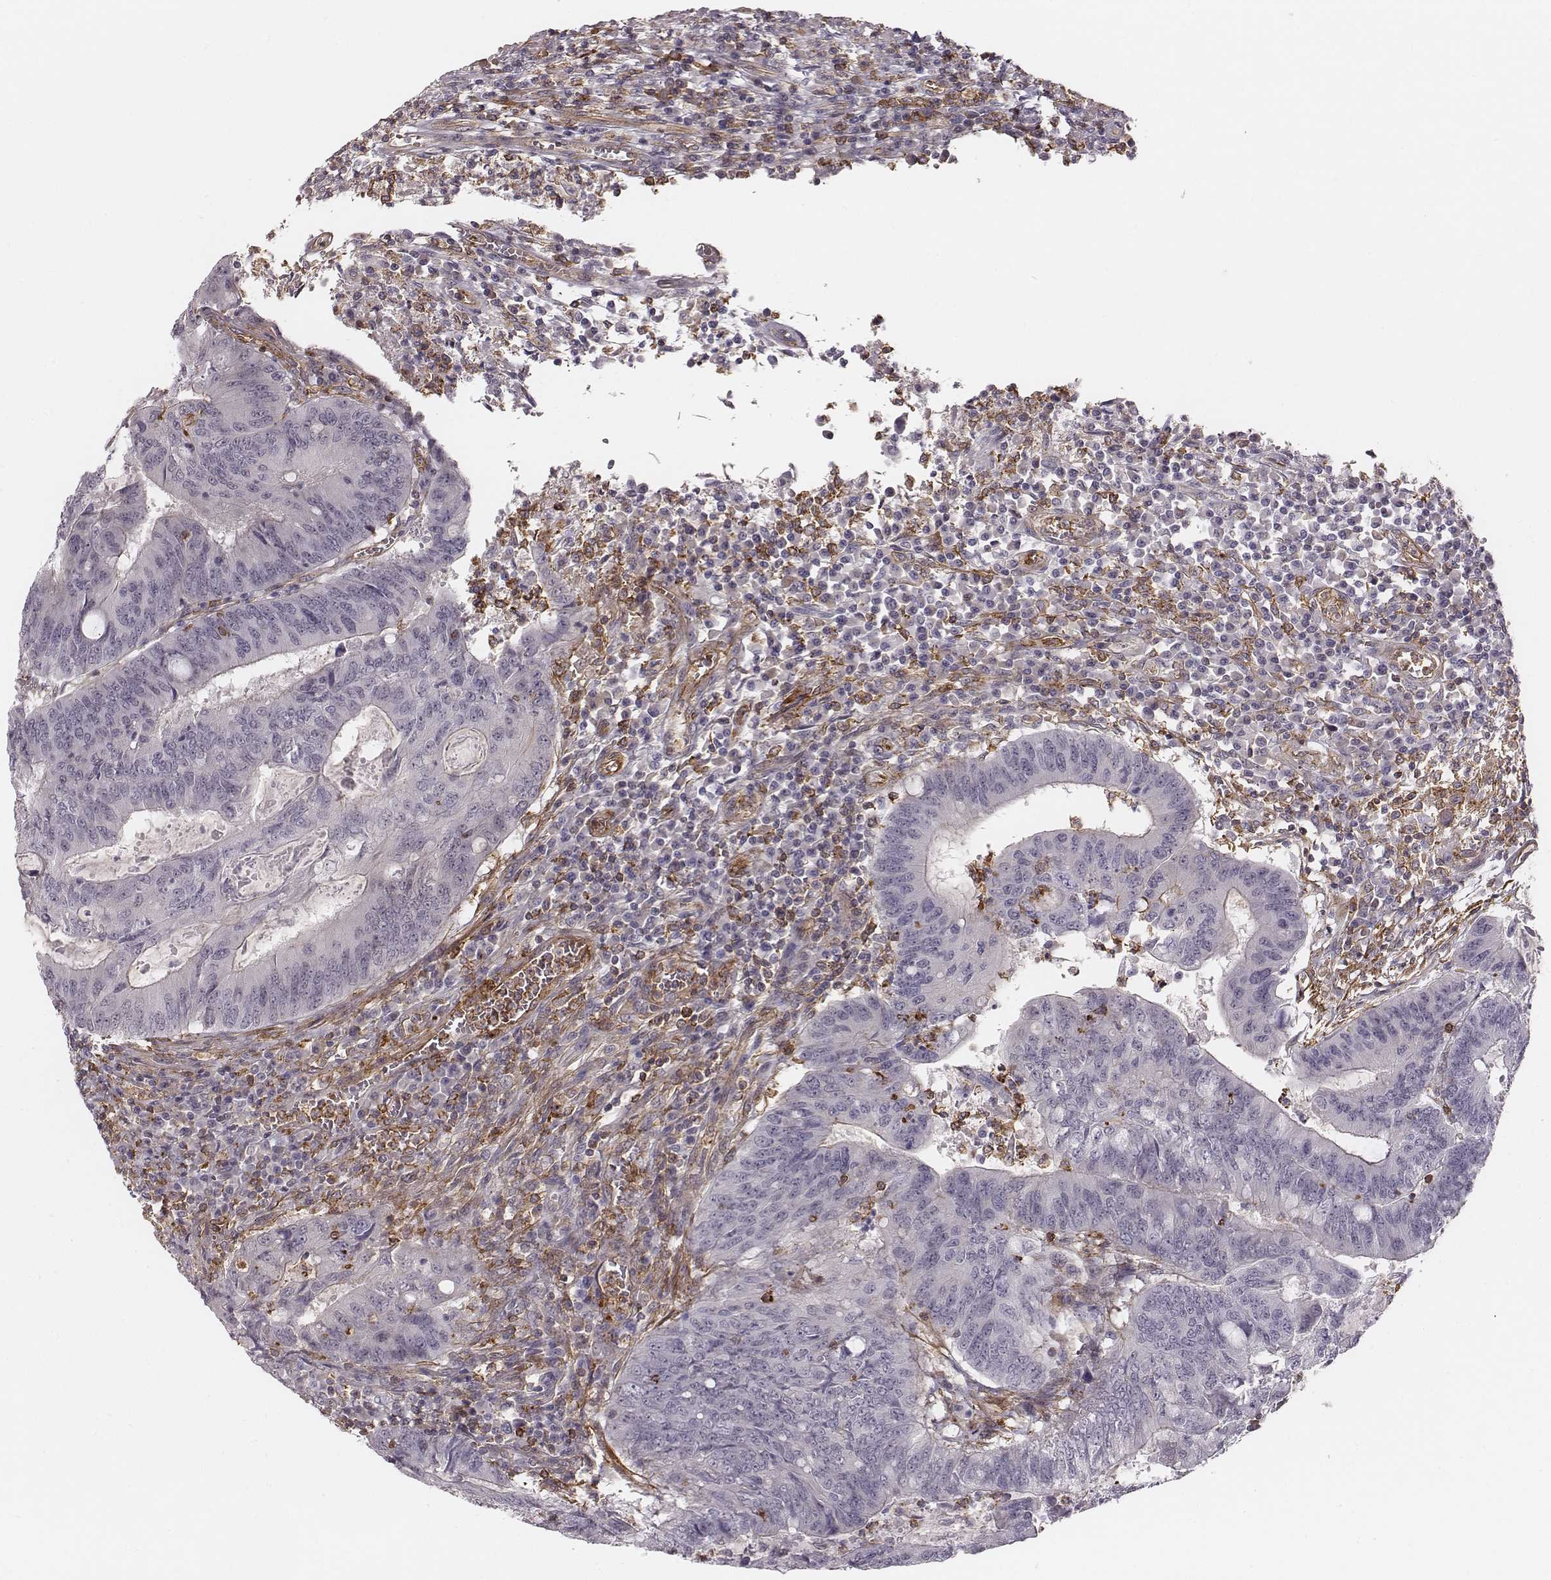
{"staining": {"intensity": "negative", "quantity": "none", "location": "none"}, "tissue": "colorectal cancer", "cell_type": "Tumor cells", "image_type": "cancer", "snomed": [{"axis": "morphology", "description": "Adenocarcinoma, NOS"}, {"axis": "topography", "description": "Colon"}], "caption": "Tumor cells show no significant protein staining in colorectal cancer (adenocarcinoma). (DAB IHC with hematoxylin counter stain).", "gene": "ZYX", "patient": {"sex": "male", "age": 67}}